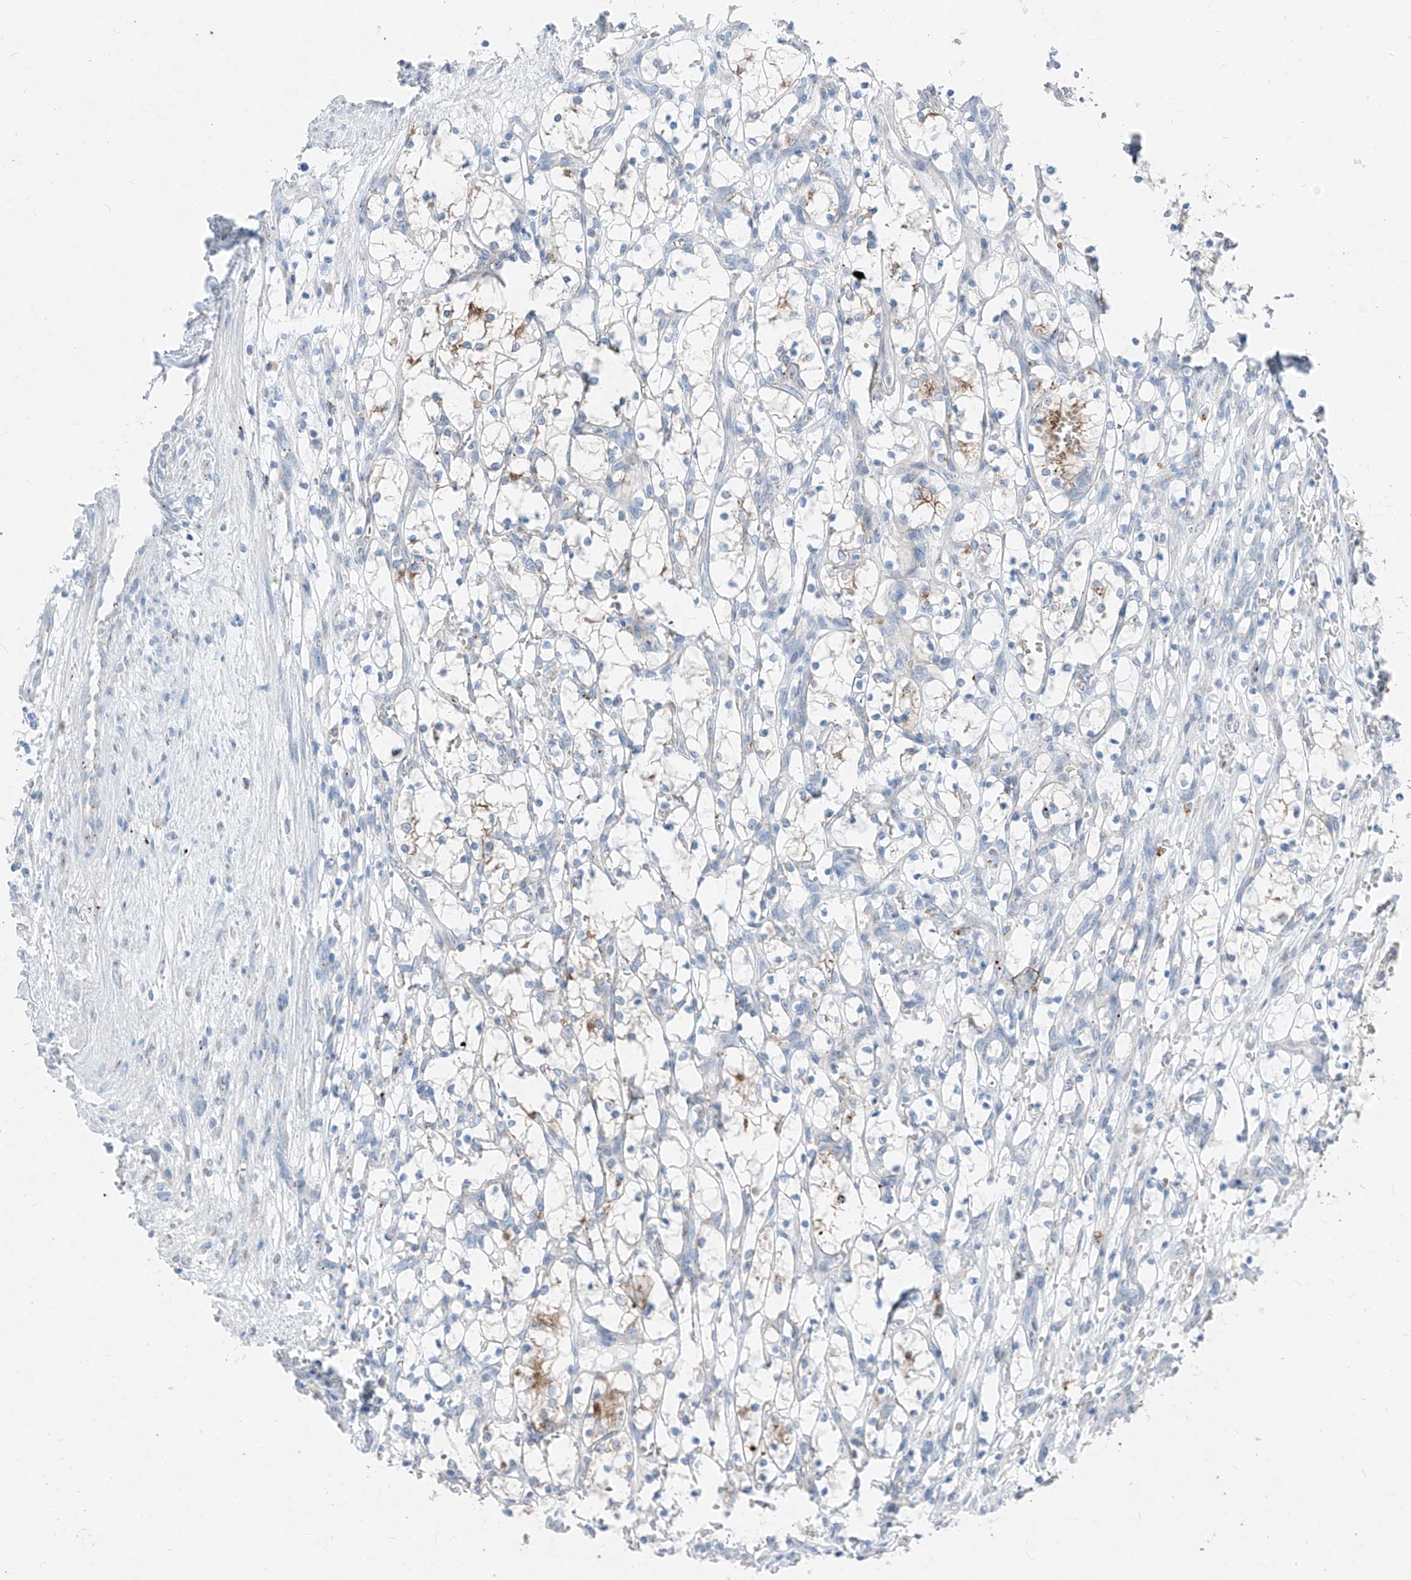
{"staining": {"intensity": "moderate", "quantity": "<25%", "location": "cytoplasmic/membranous"}, "tissue": "renal cancer", "cell_type": "Tumor cells", "image_type": "cancer", "snomed": [{"axis": "morphology", "description": "Adenocarcinoma, NOS"}, {"axis": "topography", "description": "Kidney"}], "caption": "Immunohistochemical staining of human renal cancer exhibits low levels of moderate cytoplasmic/membranous protein expression in approximately <25% of tumor cells.", "gene": "GPR137C", "patient": {"sex": "female", "age": 69}}